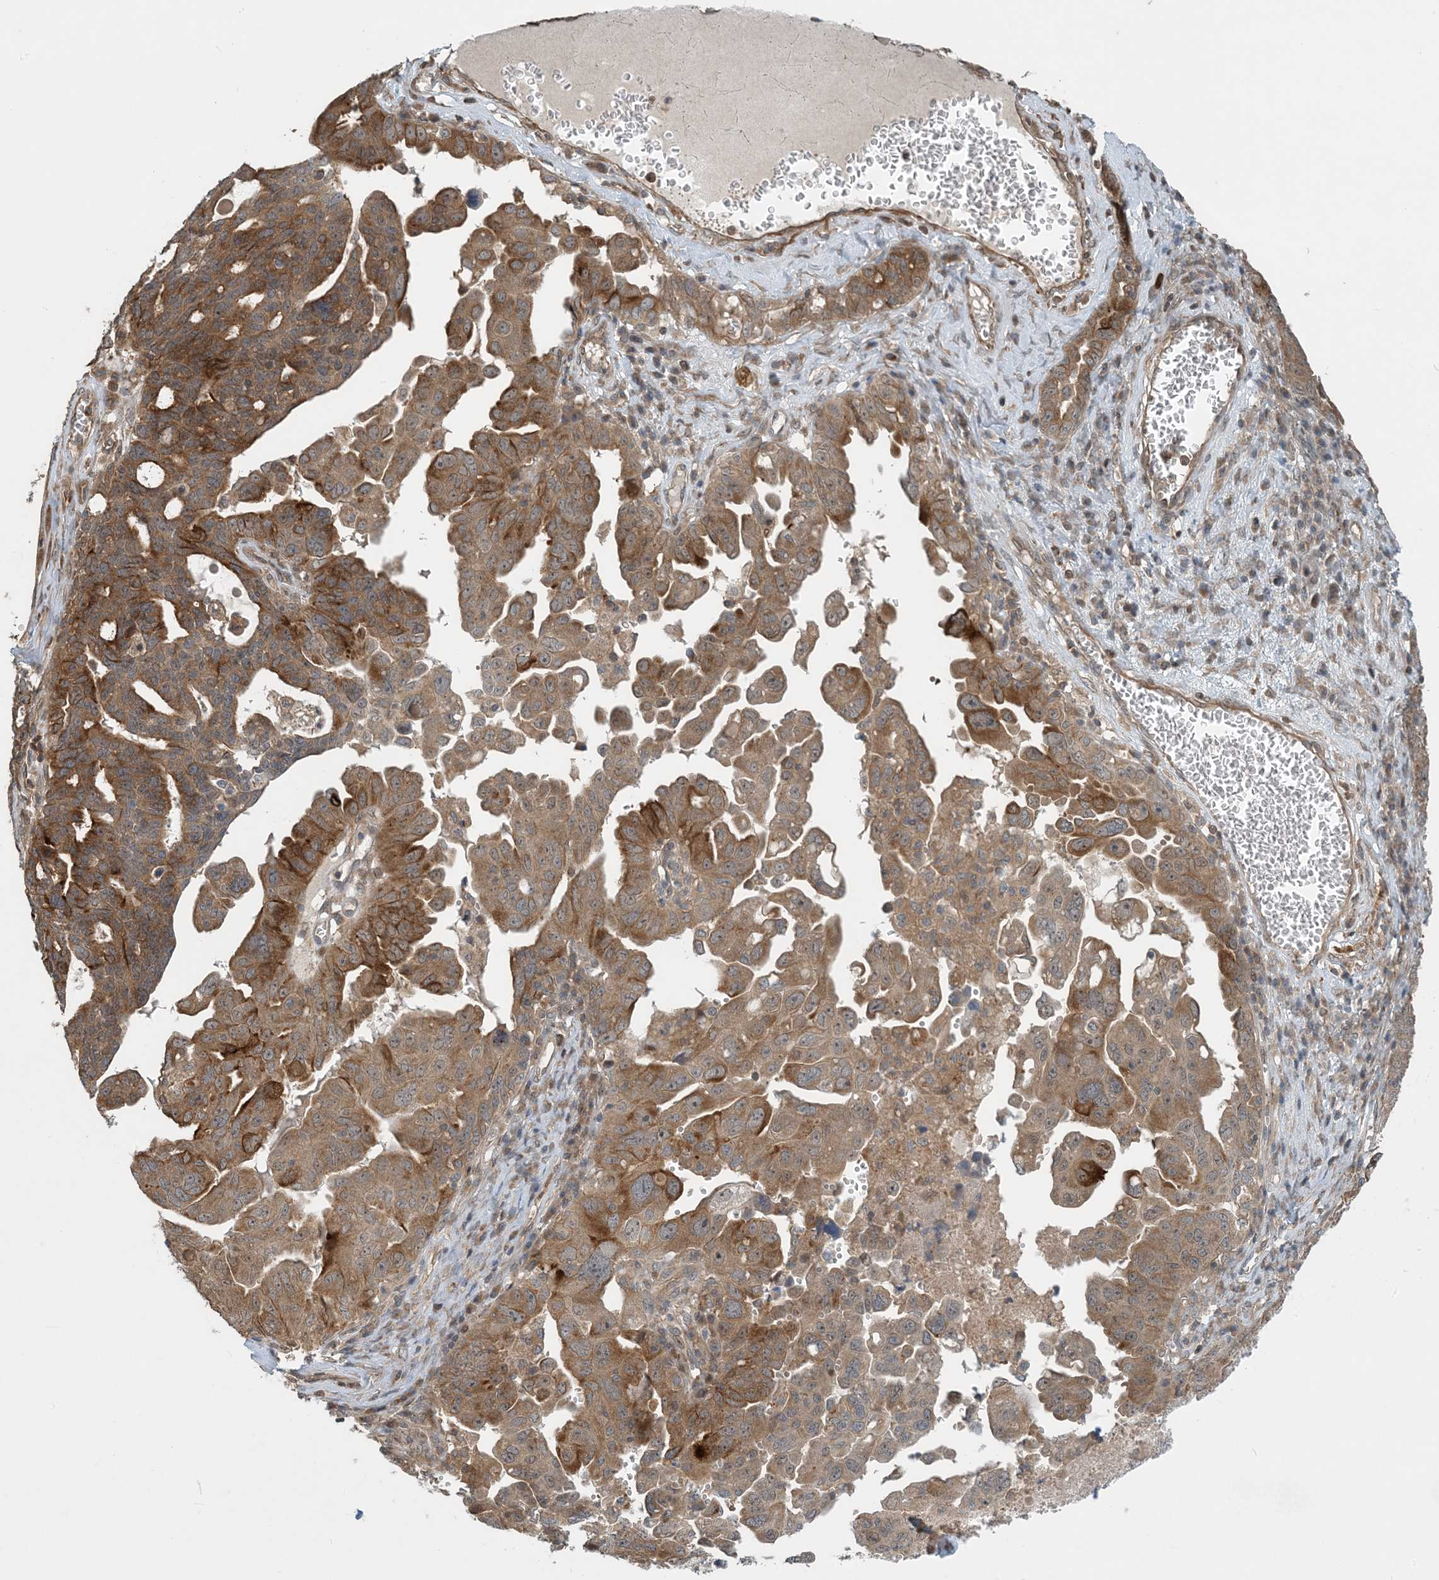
{"staining": {"intensity": "moderate", "quantity": ">75%", "location": "cytoplasmic/membranous"}, "tissue": "ovarian cancer", "cell_type": "Tumor cells", "image_type": "cancer", "snomed": [{"axis": "morphology", "description": "Carcinoma, endometroid"}, {"axis": "topography", "description": "Ovary"}], "caption": "A photomicrograph showing moderate cytoplasmic/membranous positivity in approximately >75% of tumor cells in ovarian cancer (endometroid carcinoma), as visualized by brown immunohistochemical staining.", "gene": "ZBTB3", "patient": {"sex": "female", "age": 62}}